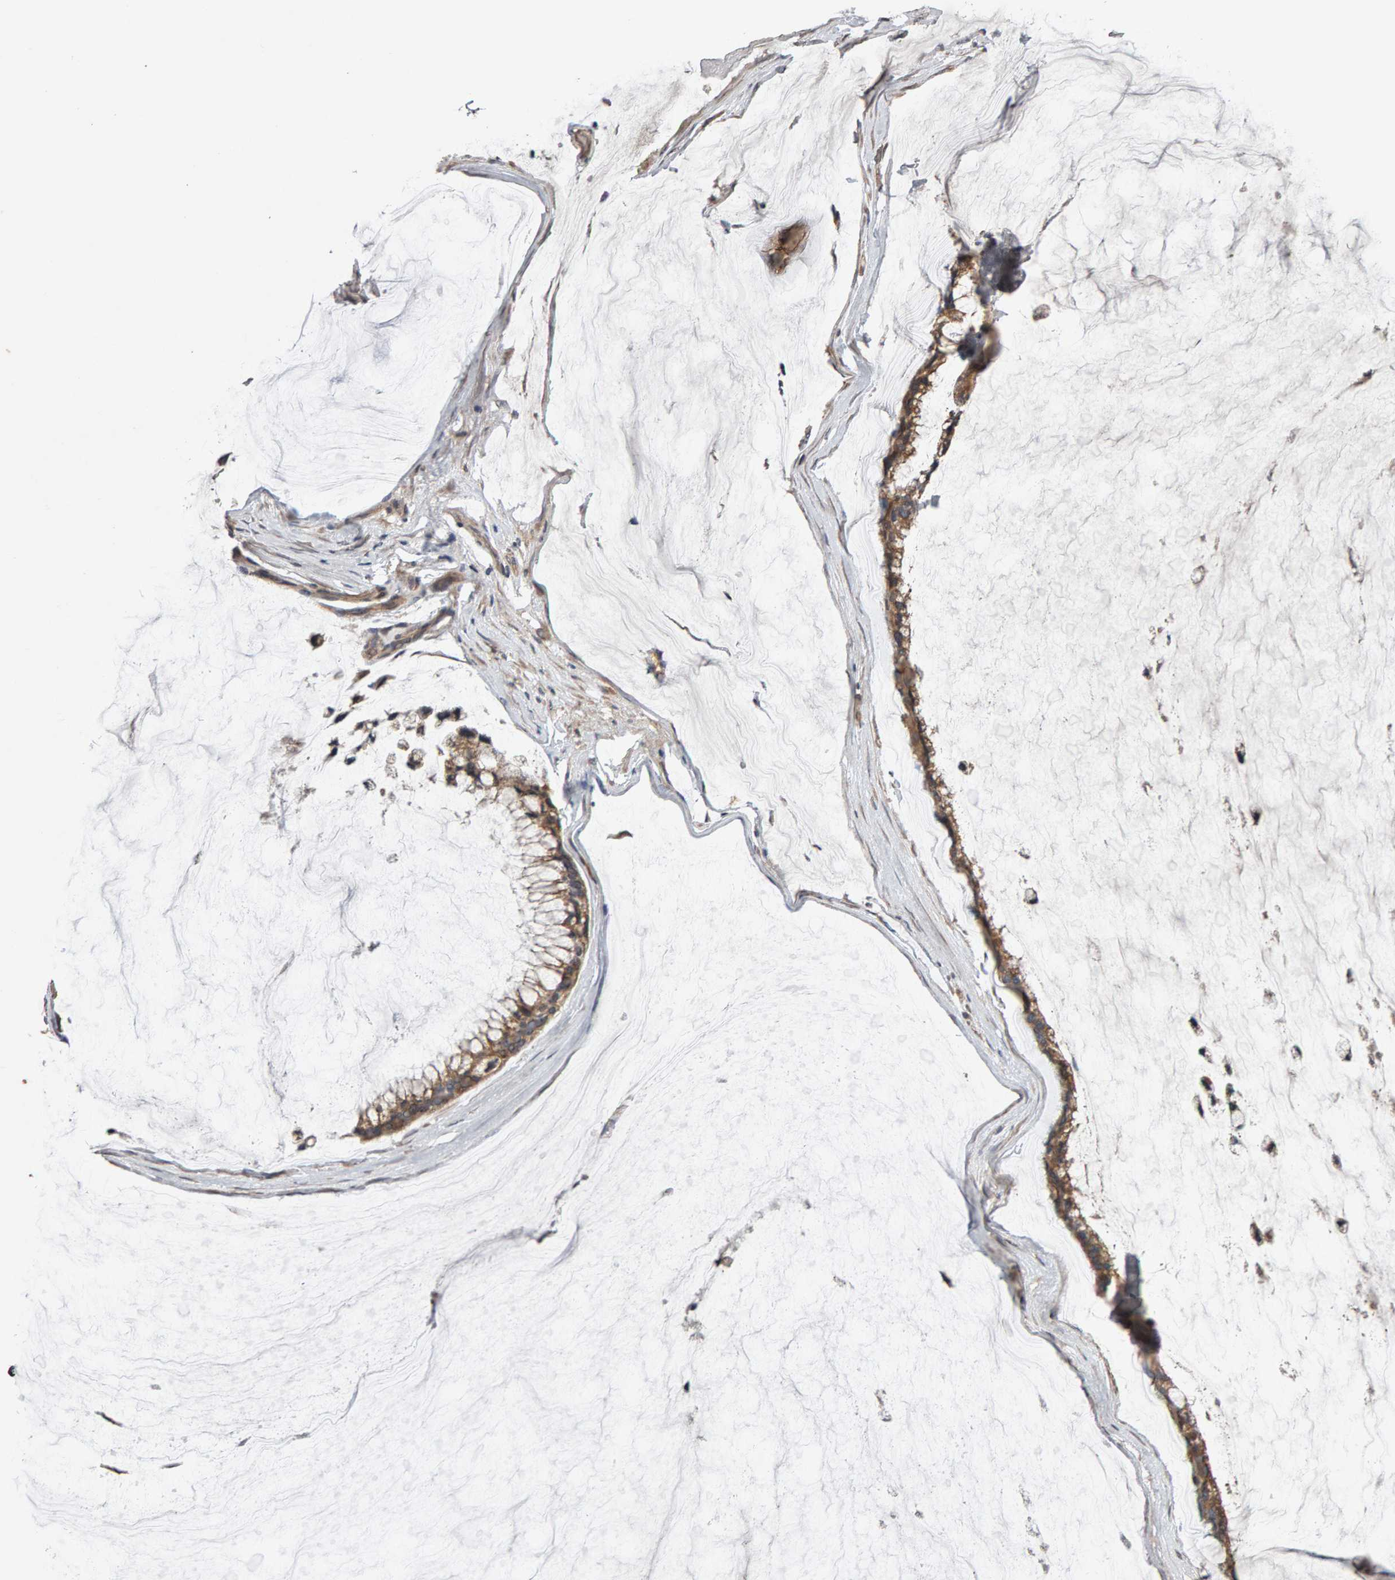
{"staining": {"intensity": "weak", "quantity": ">75%", "location": "cytoplasmic/membranous"}, "tissue": "ovarian cancer", "cell_type": "Tumor cells", "image_type": "cancer", "snomed": [{"axis": "morphology", "description": "Cystadenocarcinoma, mucinous, NOS"}, {"axis": "topography", "description": "Ovary"}], "caption": "Weak cytoplasmic/membranous staining is identified in approximately >75% of tumor cells in ovarian mucinous cystadenocarcinoma. (IHC, brightfield microscopy, high magnification).", "gene": "COASY", "patient": {"sex": "female", "age": 39}}